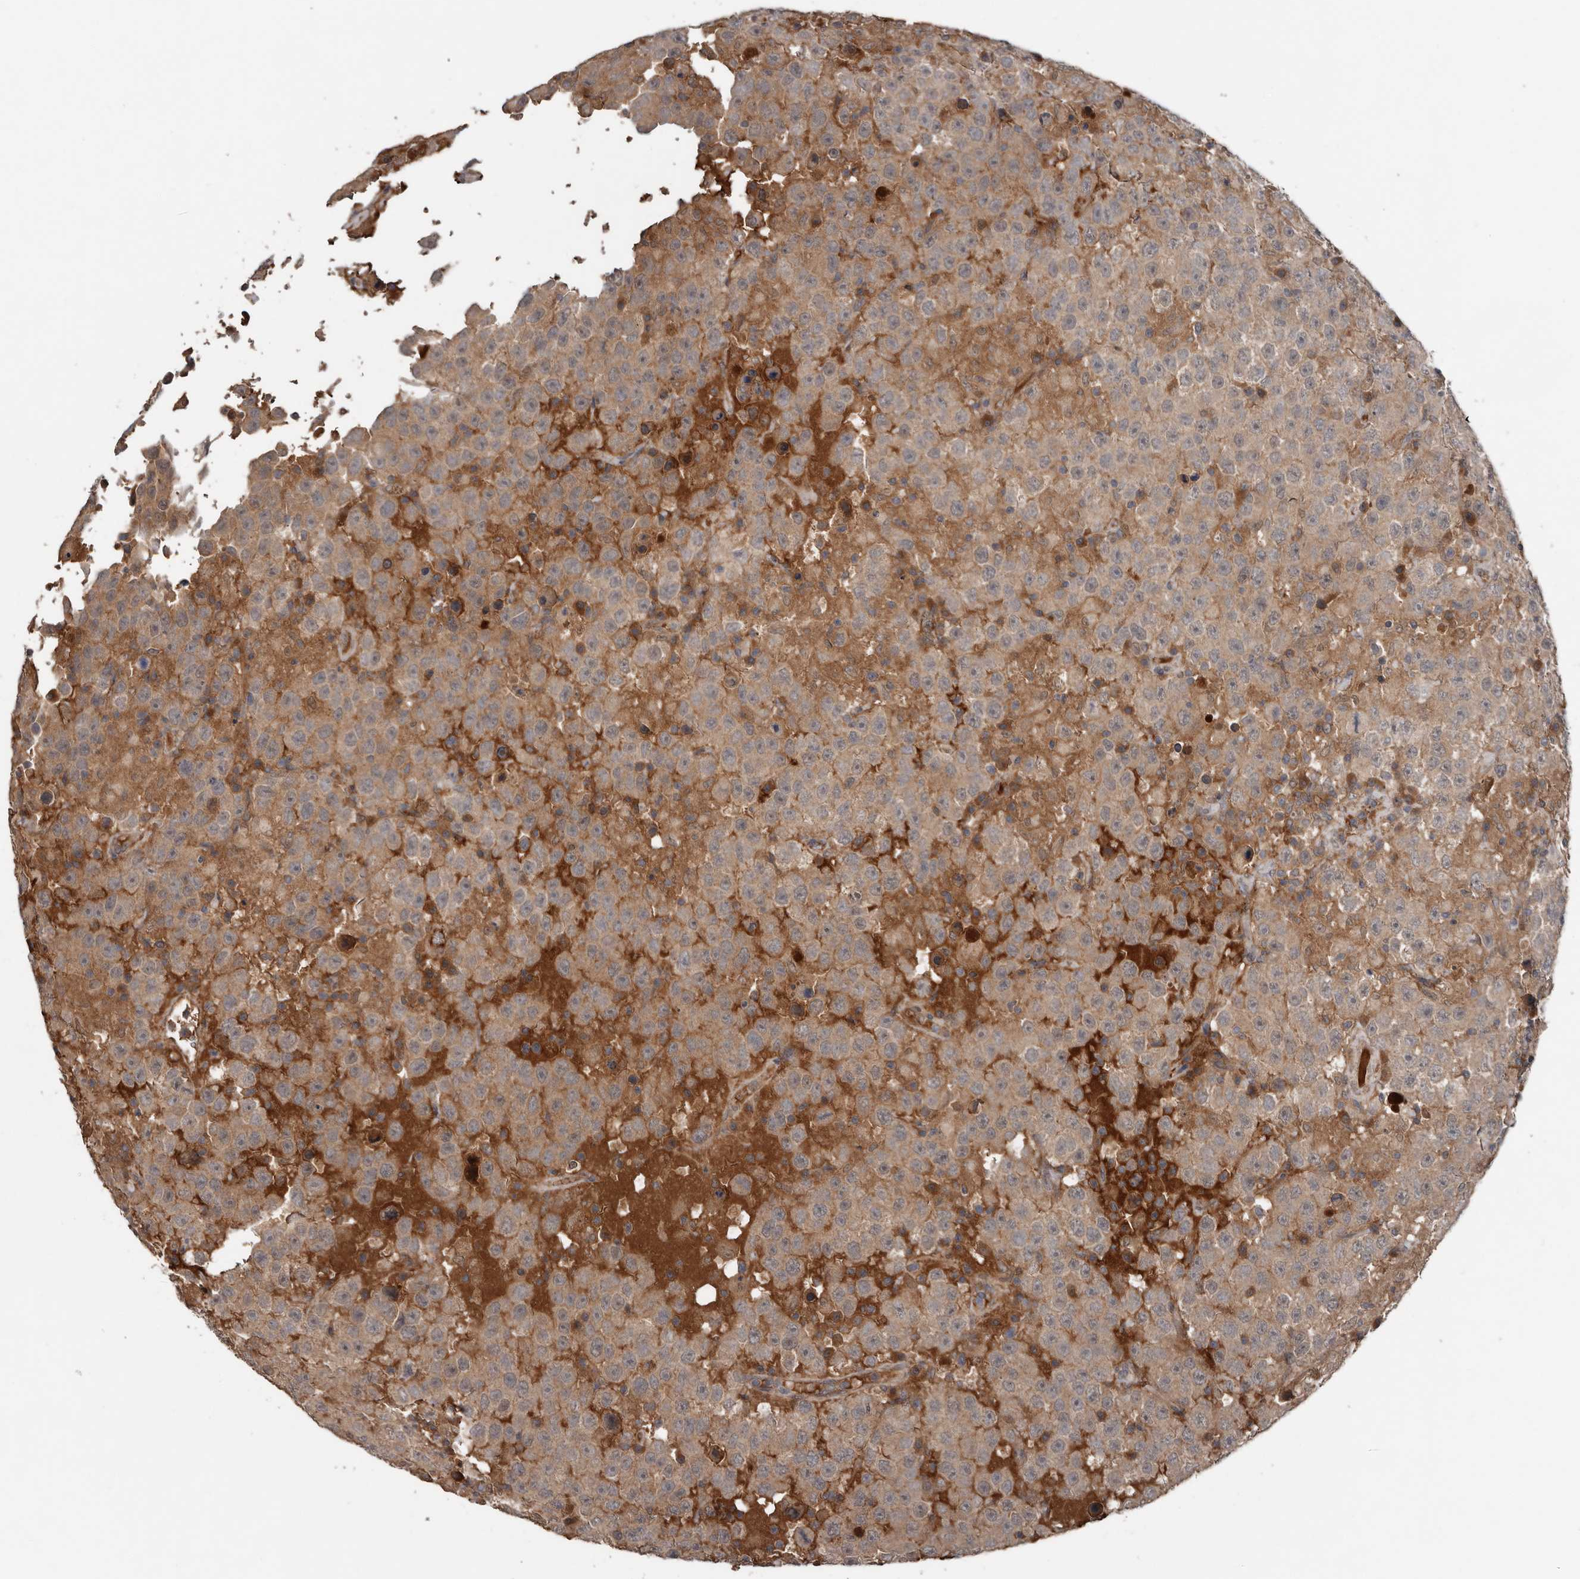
{"staining": {"intensity": "moderate", "quantity": ">75%", "location": "cytoplasmic/membranous"}, "tissue": "testis cancer", "cell_type": "Tumor cells", "image_type": "cancer", "snomed": [{"axis": "morphology", "description": "Seminoma, NOS"}, {"axis": "topography", "description": "Testis"}], "caption": "Immunohistochemical staining of testis cancer shows moderate cytoplasmic/membranous protein expression in about >75% of tumor cells. Ihc stains the protein in brown and the nuclei are stained blue.", "gene": "DNAJB4", "patient": {"sex": "male", "age": 41}}